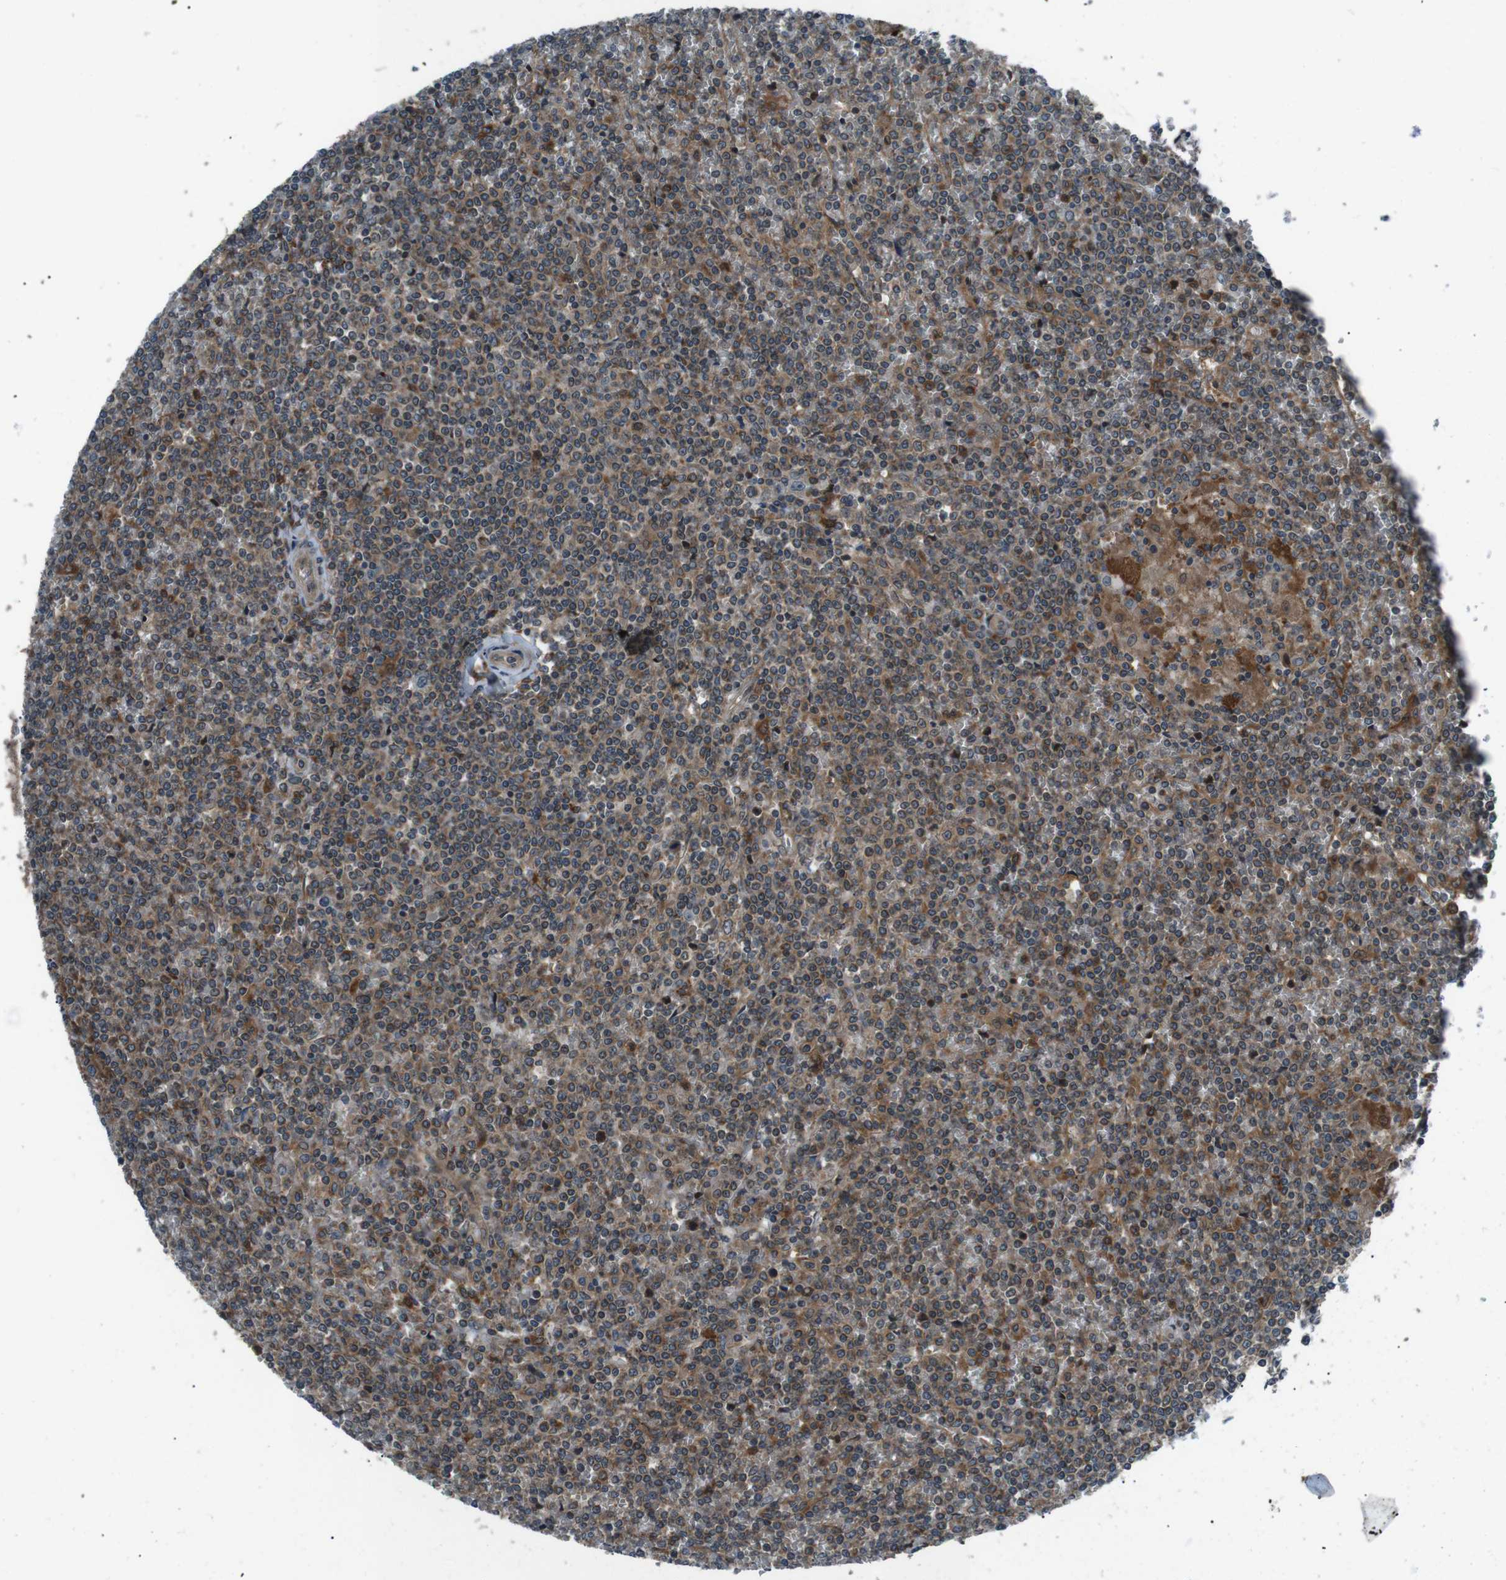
{"staining": {"intensity": "weak", "quantity": "25%-75%", "location": "cytoplasmic/membranous"}, "tissue": "lymphoma", "cell_type": "Tumor cells", "image_type": "cancer", "snomed": [{"axis": "morphology", "description": "Malignant lymphoma, non-Hodgkin's type, Low grade"}, {"axis": "topography", "description": "Spleen"}], "caption": "Malignant lymphoma, non-Hodgkin's type (low-grade) stained with DAB (3,3'-diaminobenzidine) IHC displays low levels of weak cytoplasmic/membranous staining in approximately 25%-75% of tumor cells.", "gene": "SLC27A4", "patient": {"sex": "female", "age": 19}}